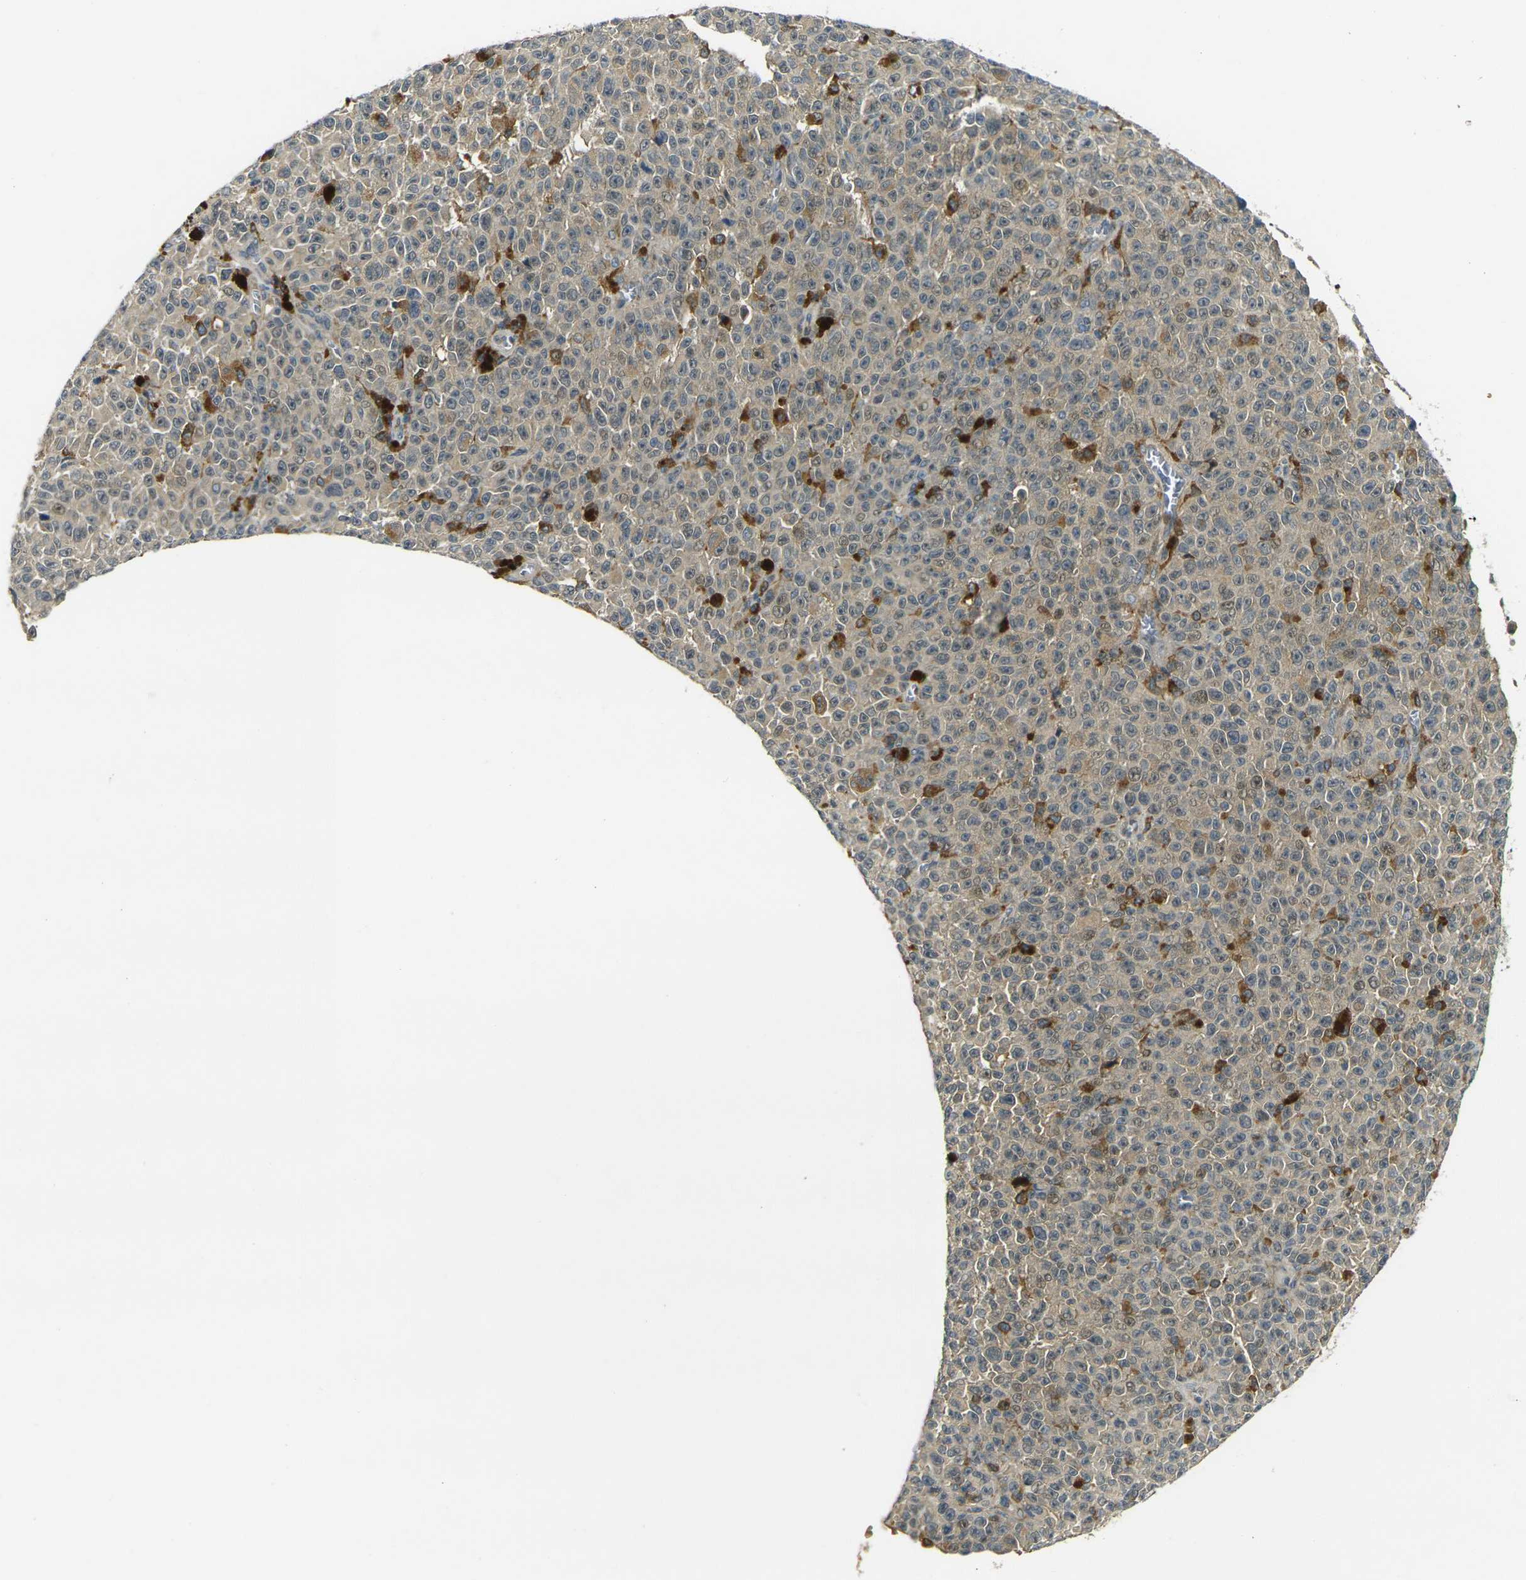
{"staining": {"intensity": "weak", "quantity": ">75%", "location": "cytoplasmic/membranous"}, "tissue": "melanoma", "cell_type": "Tumor cells", "image_type": "cancer", "snomed": [{"axis": "morphology", "description": "Malignant melanoma, NOS"}, {"axis": "topography", "description": "Skin"}], "caption": "Brown immunohistochemical staining in human melanoma displays weak cytoplasmic/membranous expression in approximately >75% of tumor cells. (Brightfield microscopy of DAB IHC at high magnification).", "gene": "PIGL", "patient": {"sex": "female", "age": 82}}